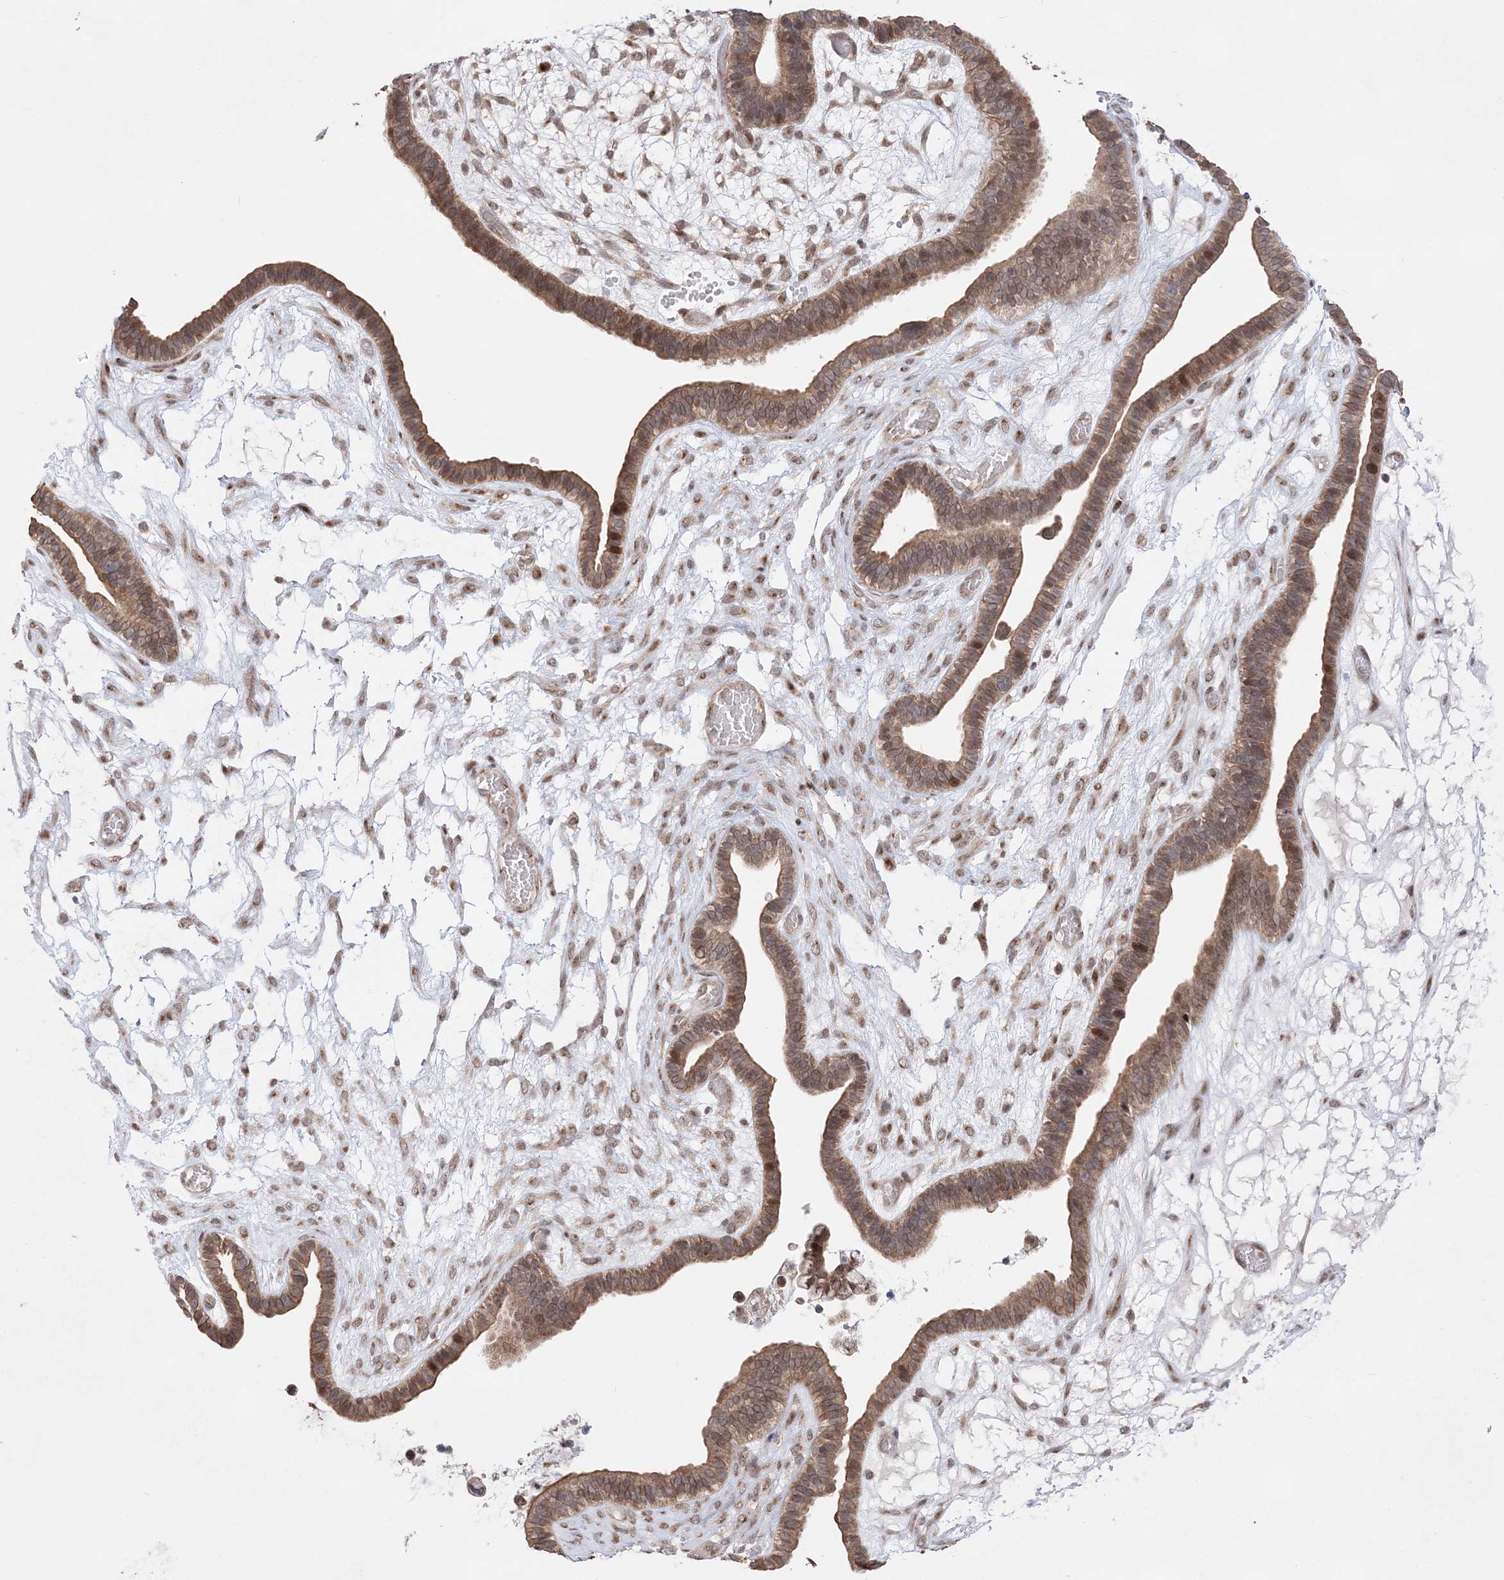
{"staining": {"intensity": "moderate", "quantity": ">75%", "location": "cytoplasmic/membranous"}, "tissue": "ovarian cancer", "cell_type": "Tumor cells", "image_type": "cancer", "snomed": [{"axis": "morphology", "description": "Cystadenocarcinoma, serous, NOS"}, {"axis": "topography", "description": "Ovary"}], "caption": "Human ovarian cancer stained for a protein (brown) shows moderate cytoplasmic/membranous positive staining in approximately >75% of tumor cells.", "gene": "ANAPC15", "patient": {"sex": "female", "age": 56}}